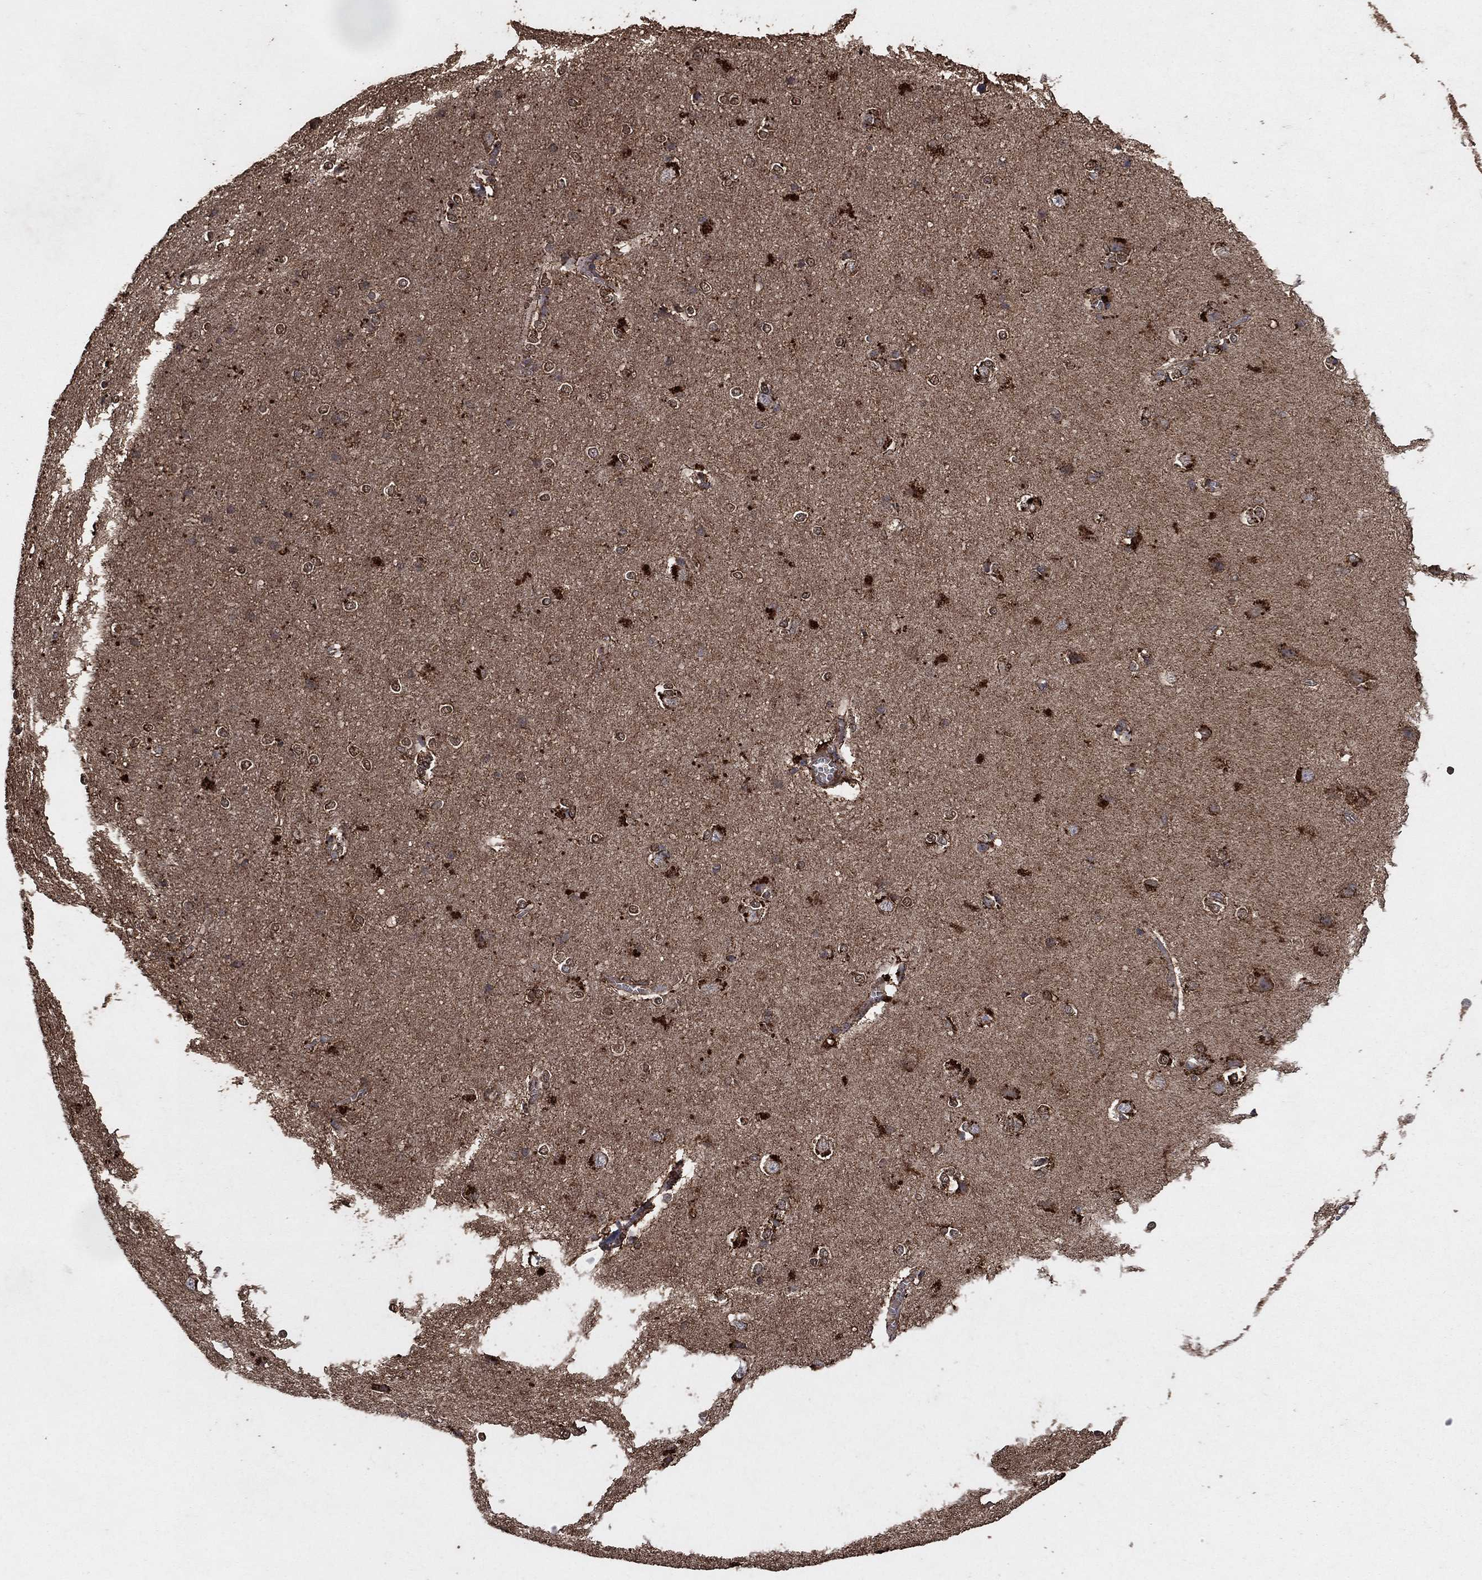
{"staining": {"intensity": "strong", "quantity": "25%-75%", "location": "cytoplasmic/membranous"}, "tissue": "cerebral cortex", "cell_type": "Endothelial cells", "image_type": "normal", "snomed": [{"axis": "morphology", "description": "Normal tissue, NOS"}, {"axis": "topography", "description": "Cerebral cortex"}], "caption": "Immunohistochemical staining of normal cerebral cortex demonstrates 25%-75% levels of strong cytoplasmic/membranous protein staining in about 25%-75% of endothelial cells.", "gene": "DPH1", "patient": {"sex": "male", "age": 37}}